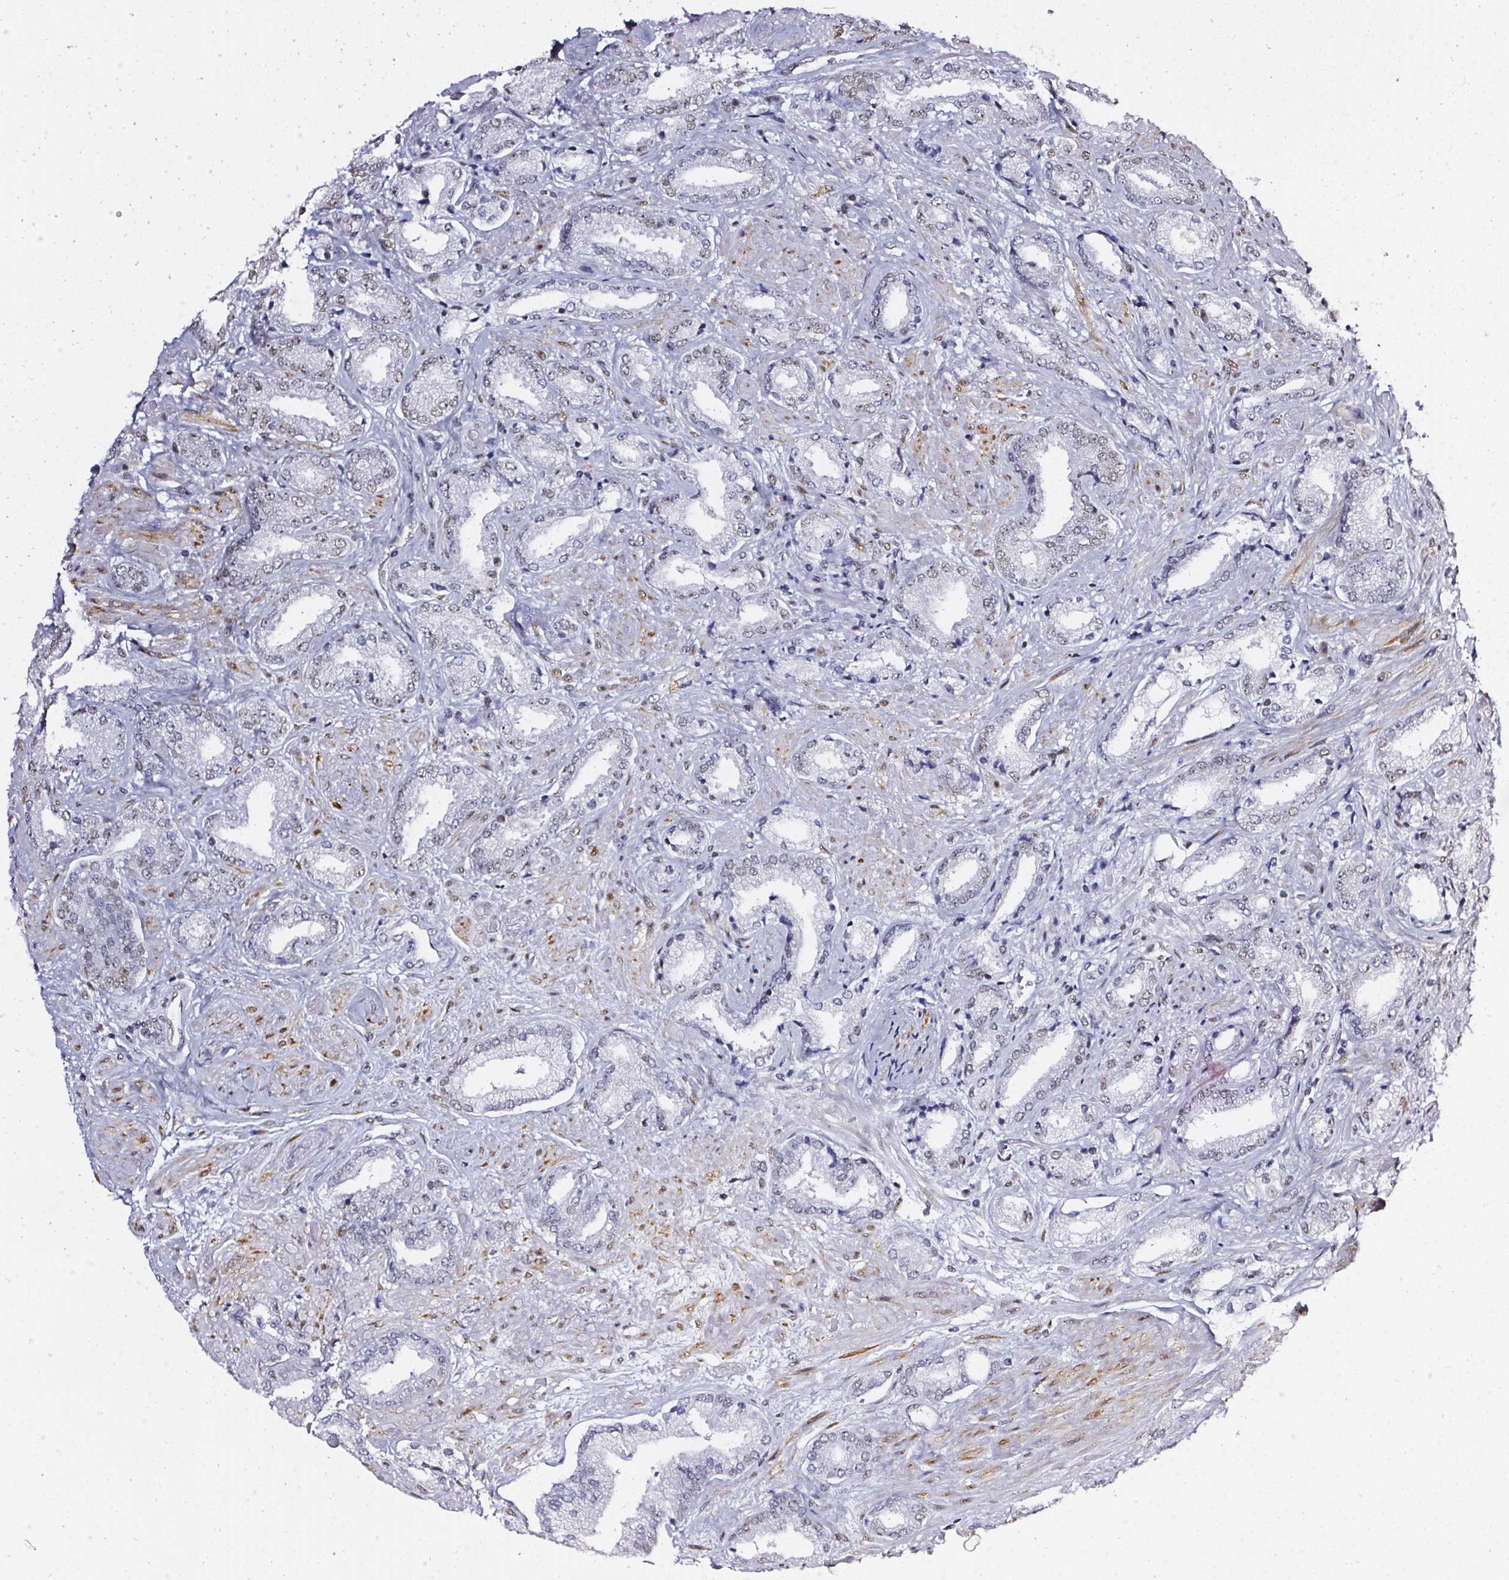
{"staining": {"intensity": "negative", "quantity": "none", "location": "none"}, "tissue": "prostate cancer", "cell_type": "Tumor cells", "image_type": "cancer", "snomed": [{"axis": "morphology", "description": "Adenocarcinoma, High grade"}, {"axis": "topography", "description": "Prostate"}], "caption": "Tumor cells show no significant protein expression in prostate cancer.", "gene": "GP6", "patient": {"sex": "male", "age": 56}}